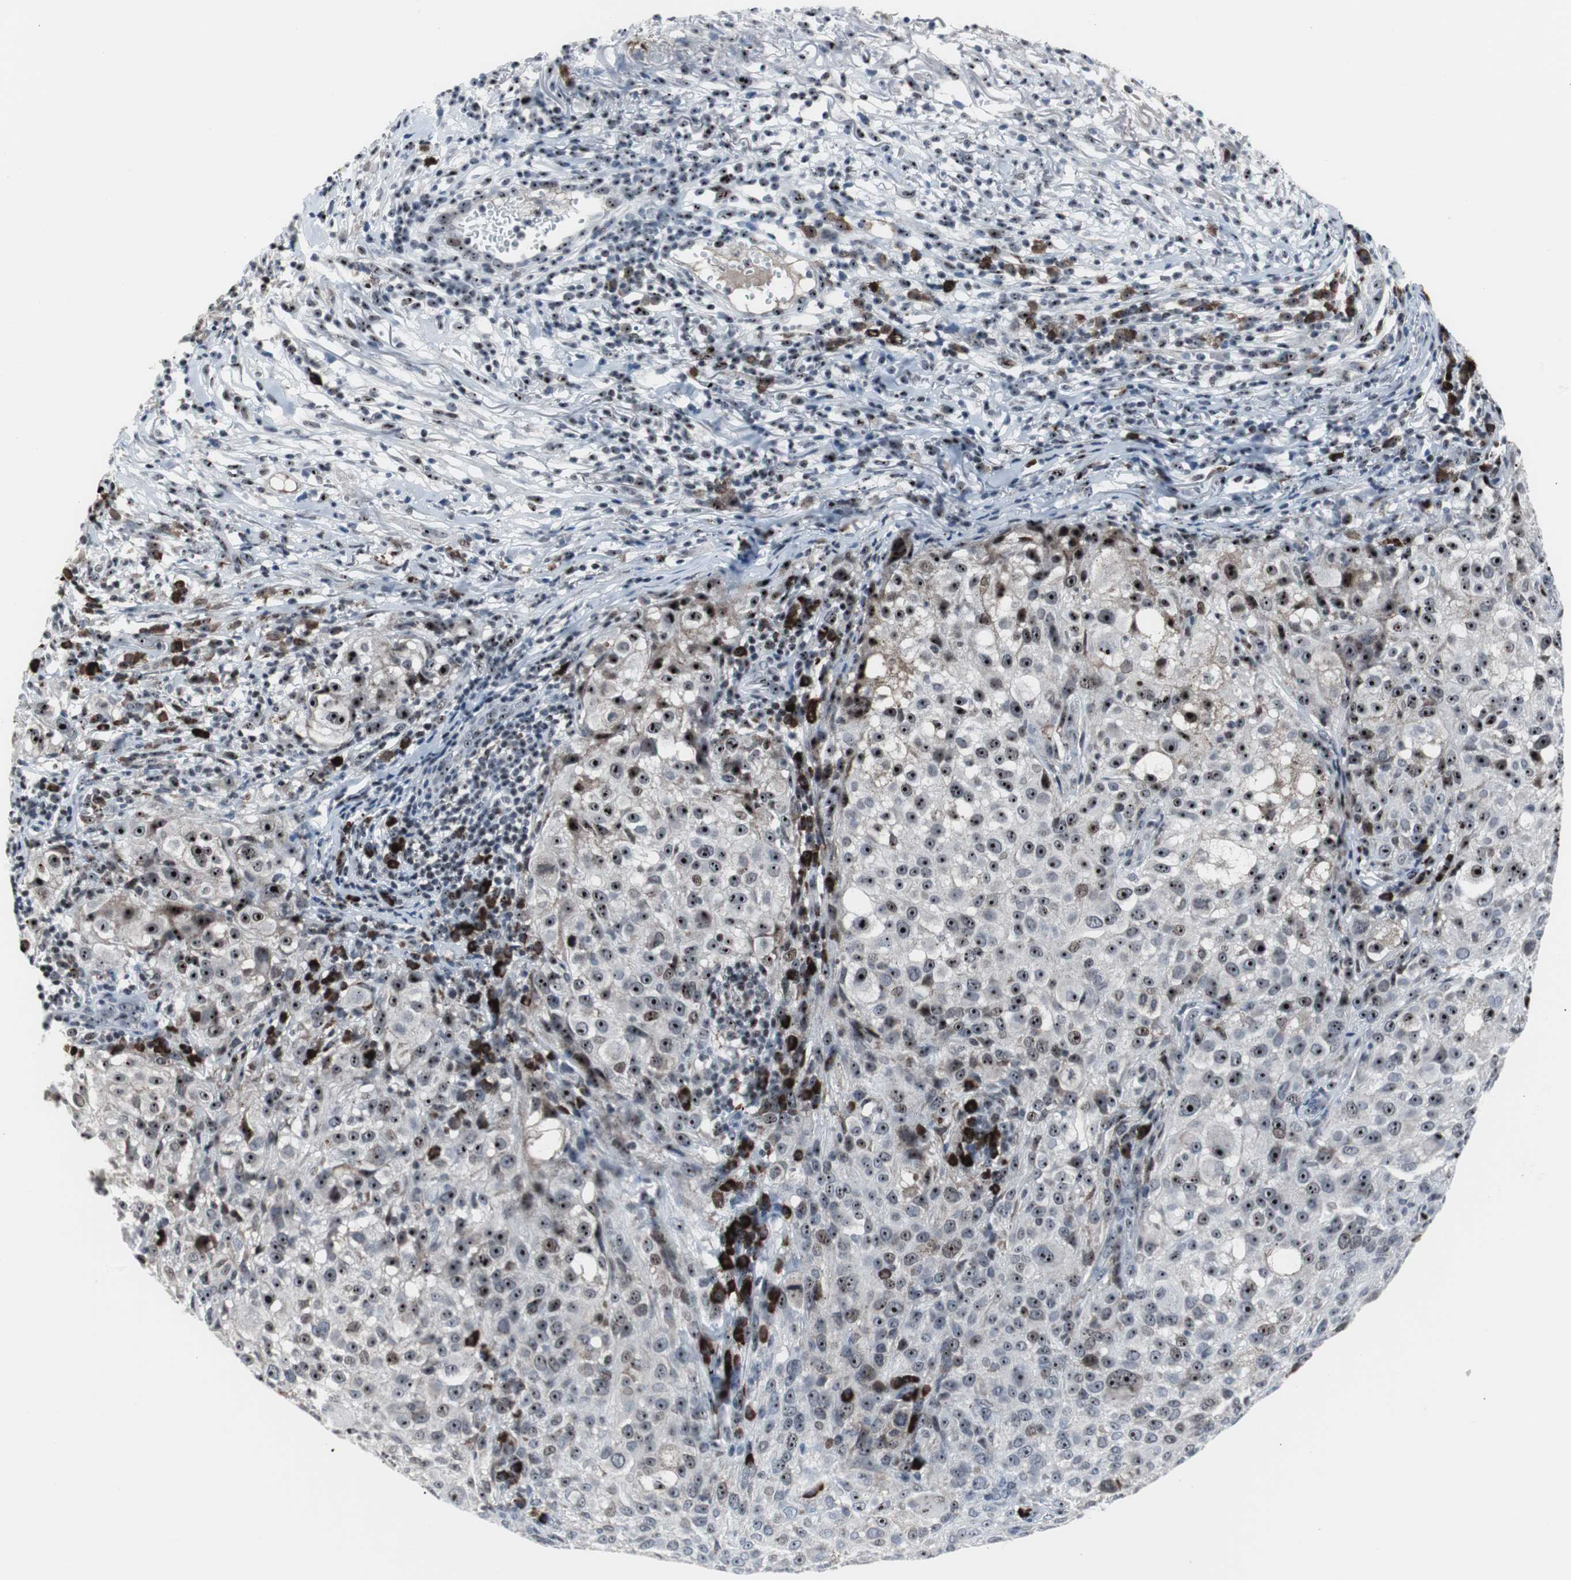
{"staining": {"intensity": "strong", "quantity": ">75%", "location": "nuclear"}, "tissue": "melanoma", "cell_type": "Tumor cells", "image_type": "cancer", "snomed": [{"axis": "morphology", "description": "Necrosis, NOS"}, {"axis": "morphology", "description": "Malignant melanoma, NOS"}, {"axis": "topography", "description": "Skin"}], "caption": "Immunohistochemical staining of human melanoma demonstrates strong nuclear protein positivity in about >75% of tumor cells.", "gene": "DOK1", "patient": {"sex": "female", "age": 87}}